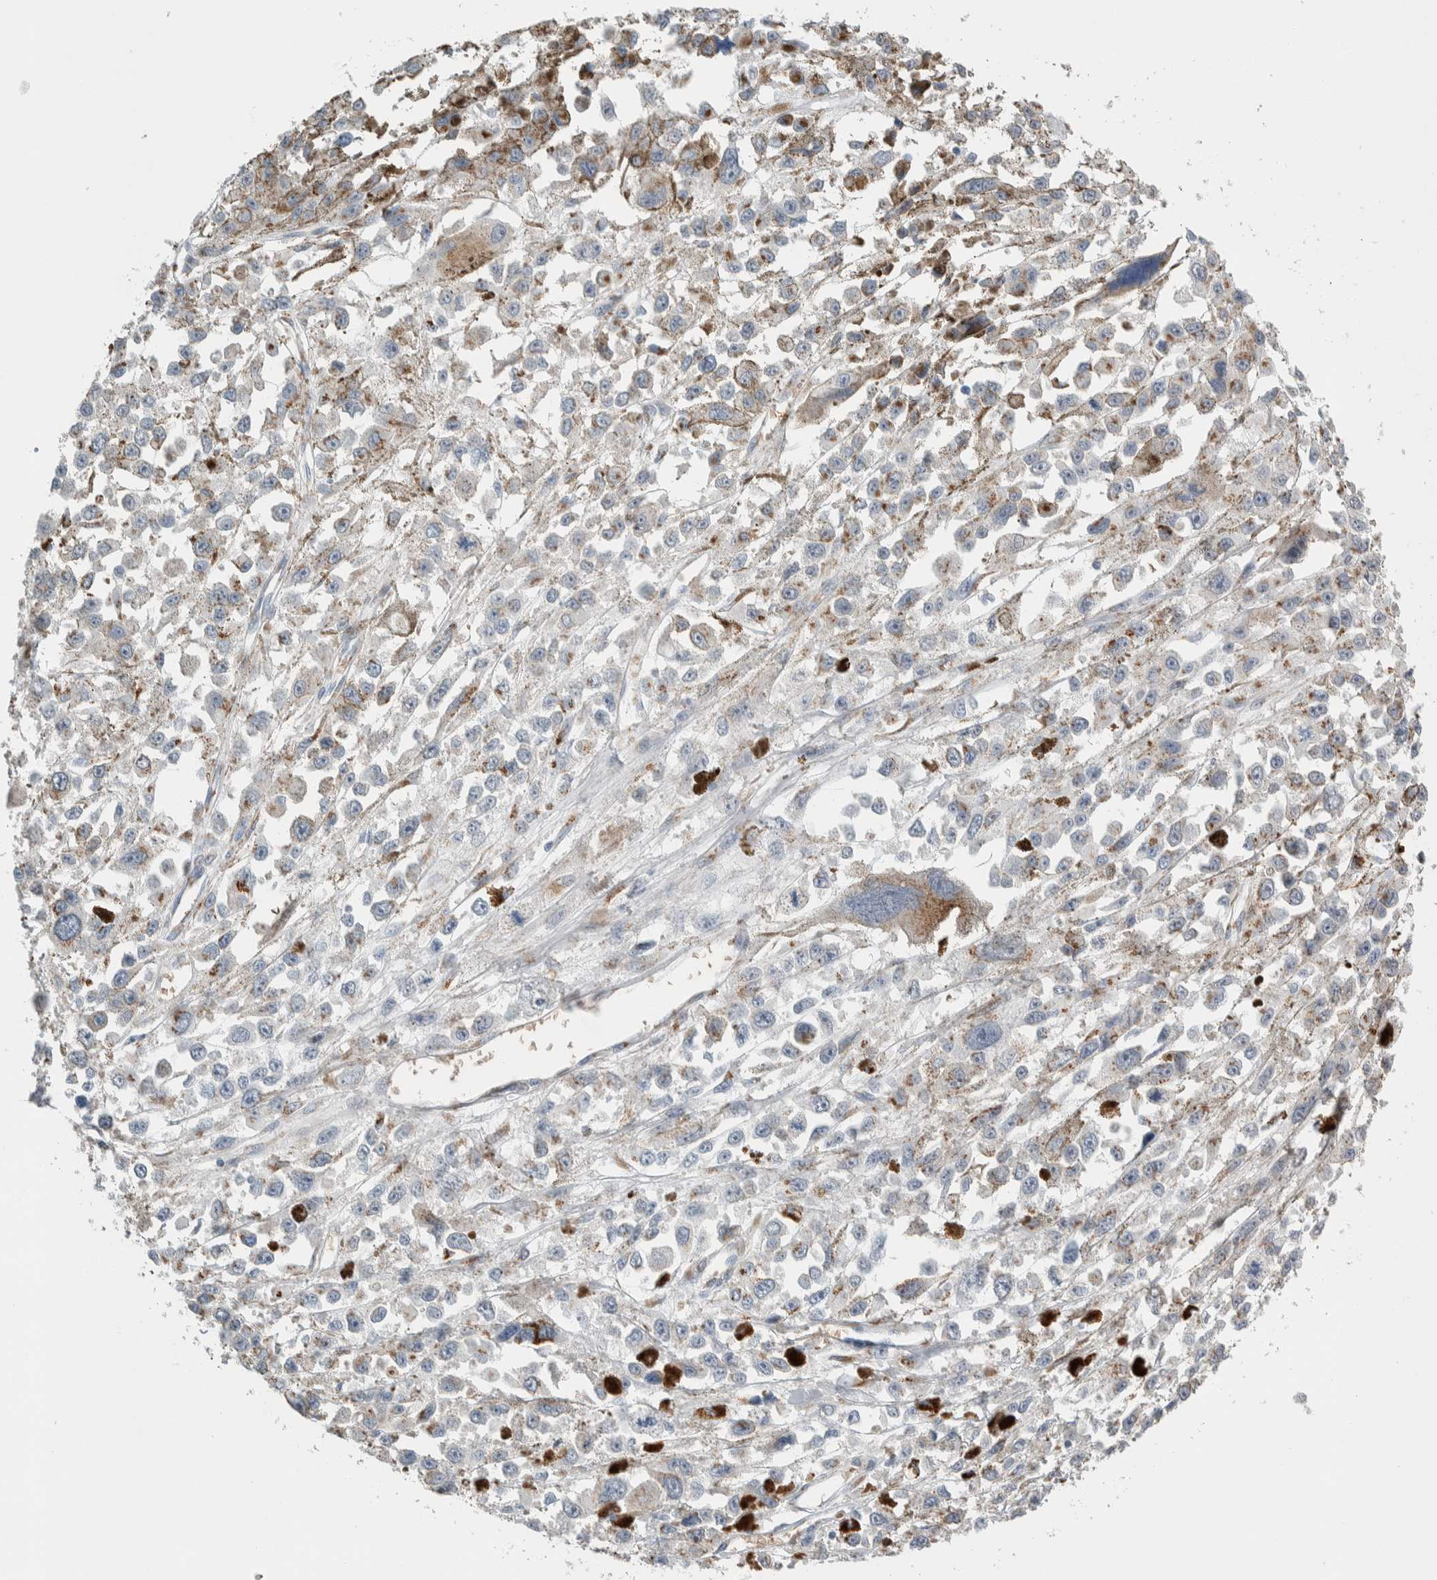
{"staining": {"intensity": "weak", "quantity": "25%-75%", "location": "cytoplasmic/membranous"}, "tissue": "melanoma", "cell_type": "Tumor cells", "image_type": "cancer", "snomed": [{"axis": "morphology", "description": "Malignant melanoma, Metastatic site"}, {"axis": "topography", "description": "Lymph node"}], "caption": "Protein staining exhibits weak cytoplasmic/membranous staining in approximately 25%-75% of tumor cells in malignant melanoma (metastatic site). (DAB IHC, brown staining for protein, blue staining for nuclei).", "gene": "SLC38A10", "patient": {"sex": "male", "age": 59}}